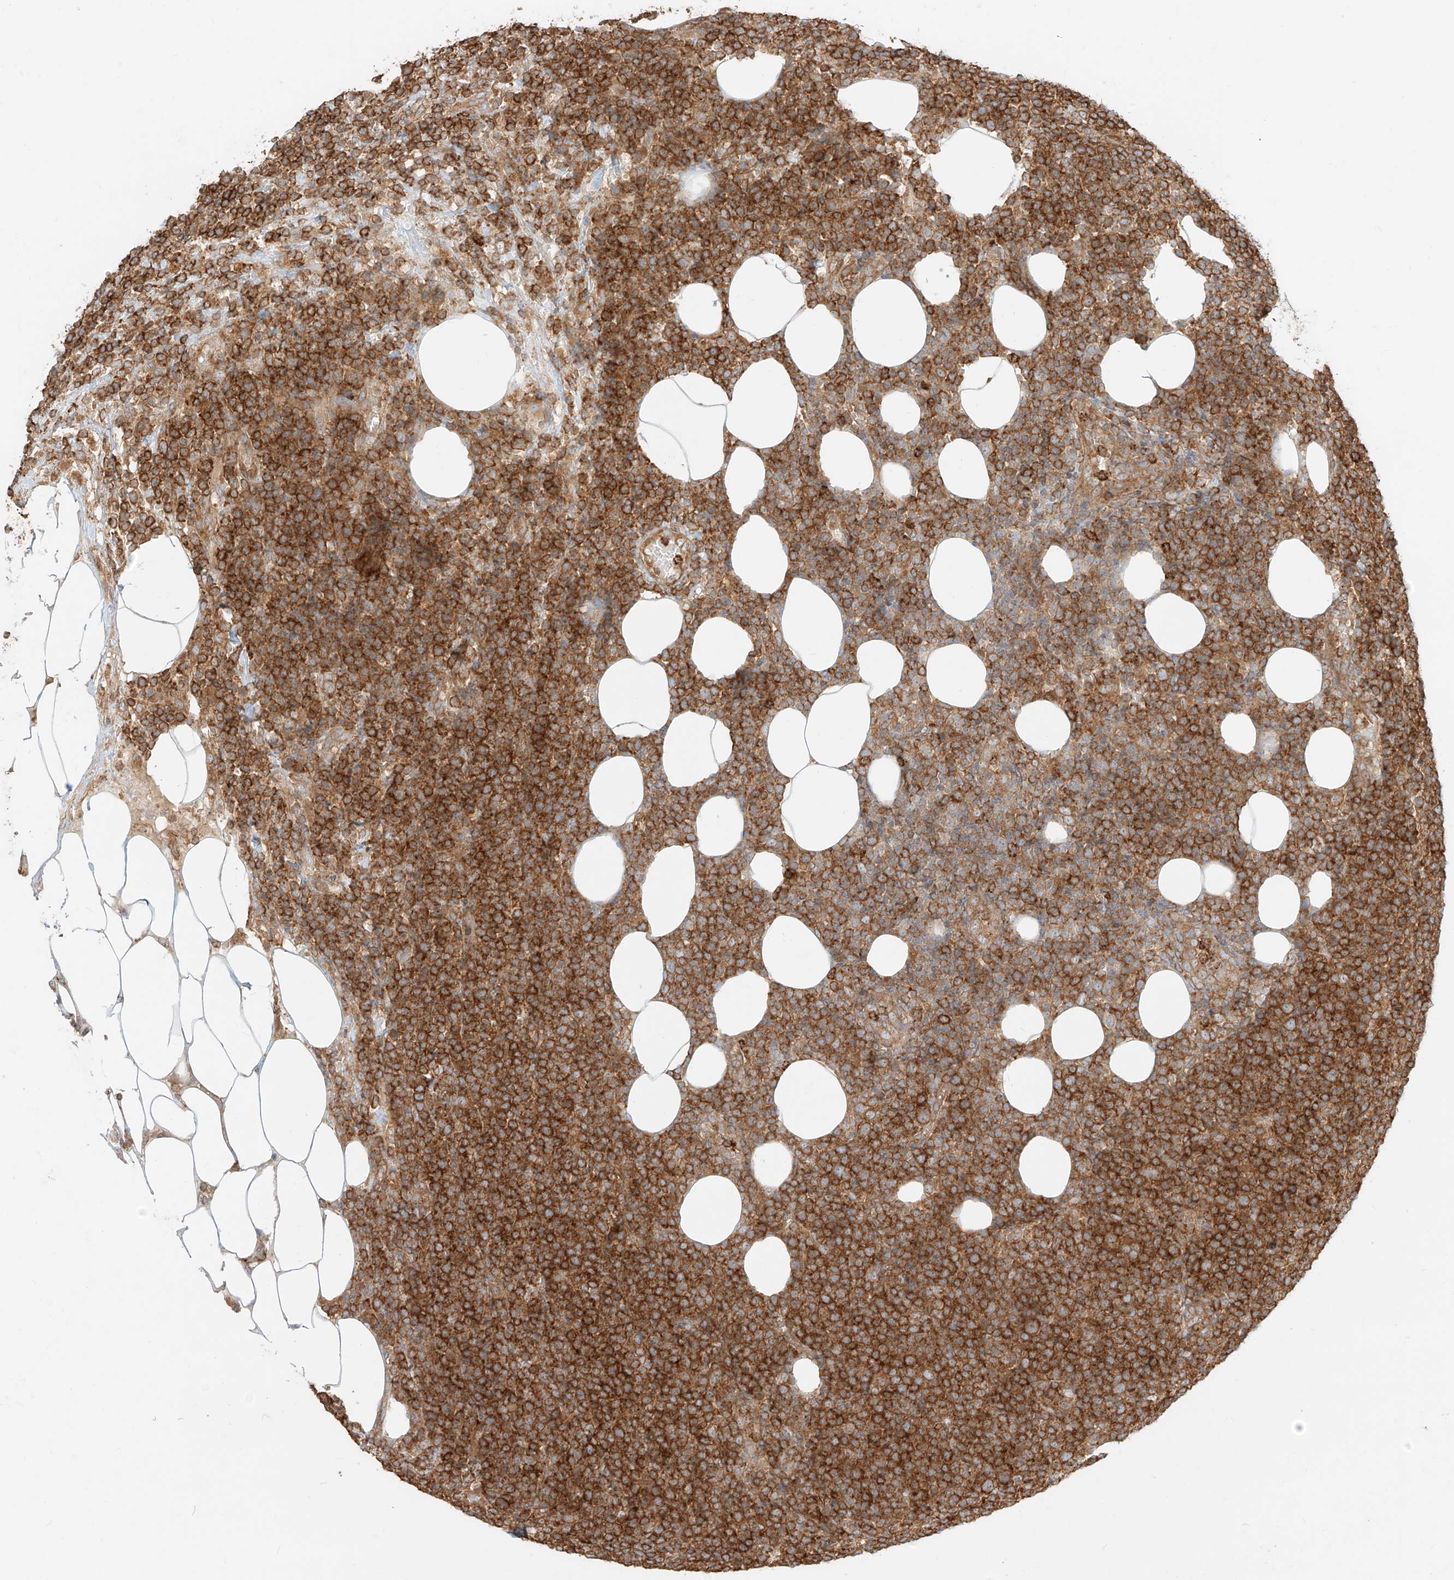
{"staining": {"intensity": "strong", "quantity": ">75%", "location": "cytoplasmic/membranous"}, "tissue": "lymphoma", "cell_type": "Tumor cells", "image_type": "cancer", "snomed": [{"axis": "morphology", "description": "Malignant lymphoma, non-Hodgkin's type, High grade"}, {"axis": "topography", "description": "Lymph node"}], "caption": "Immunohistochemical staining of malignant lymphoma, non-Hodgkin's type (high-grade) exhibits high levels of strong cytoplasmic/membranous protein positivity in about >75% of tumor cells.", "gene": "CCDC115", "patient": {"sex": "male", "age": 61}}